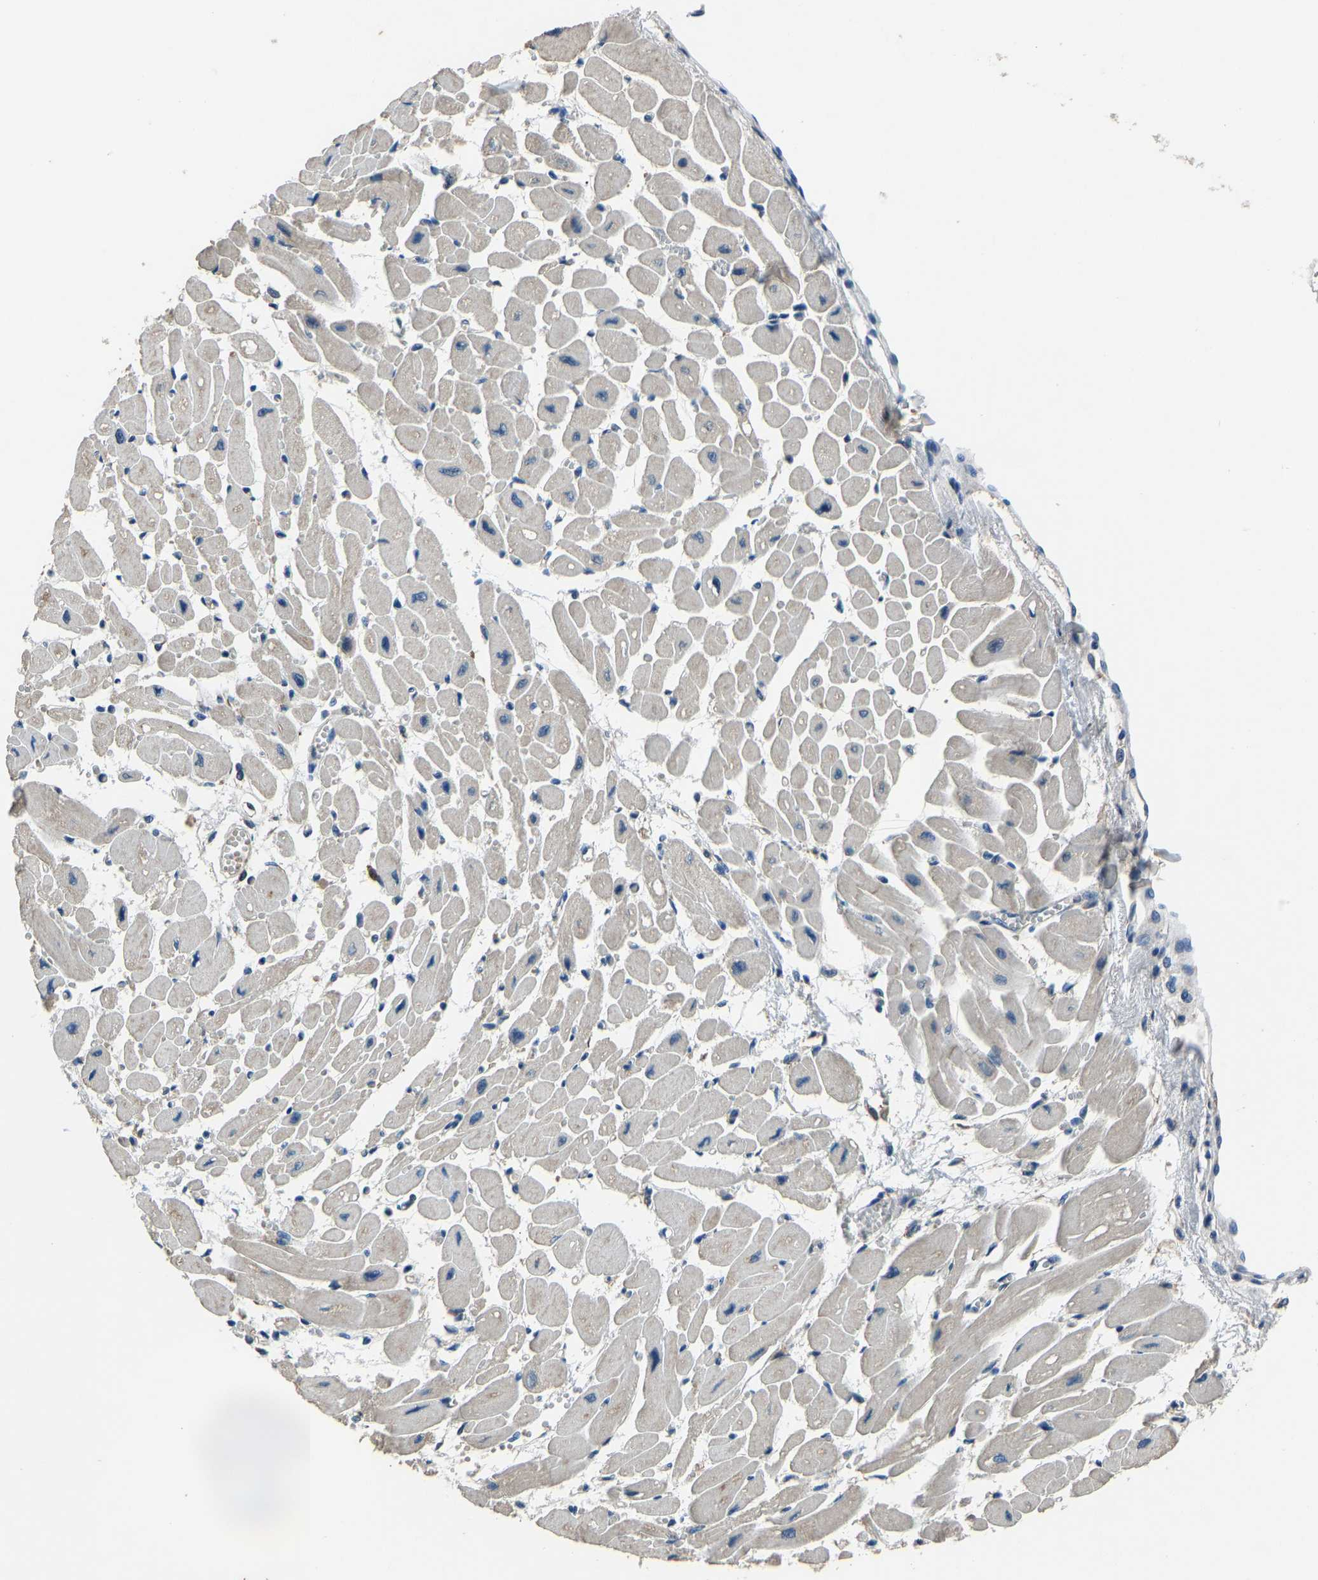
{"staining": {"intensity": "negative", "quantity": "none", "location": "none"}, "tissue": "heart muscle", "cell_type": "Cardiomyocytes", "image_type": "normal", "snomed": [{"axis": "morphology", "description": "Normal tissue, NOS"}, {"axis": "topography", "description": "Heart"}], "caption": "Immunohistochemistry histopathology image of unremarkable human heart muscle stained for a protein (brown), which demonstrates no expression in cardiomyocytes.", "gene": "TOX4", "patient": {"sex": "female", "age": 54}}